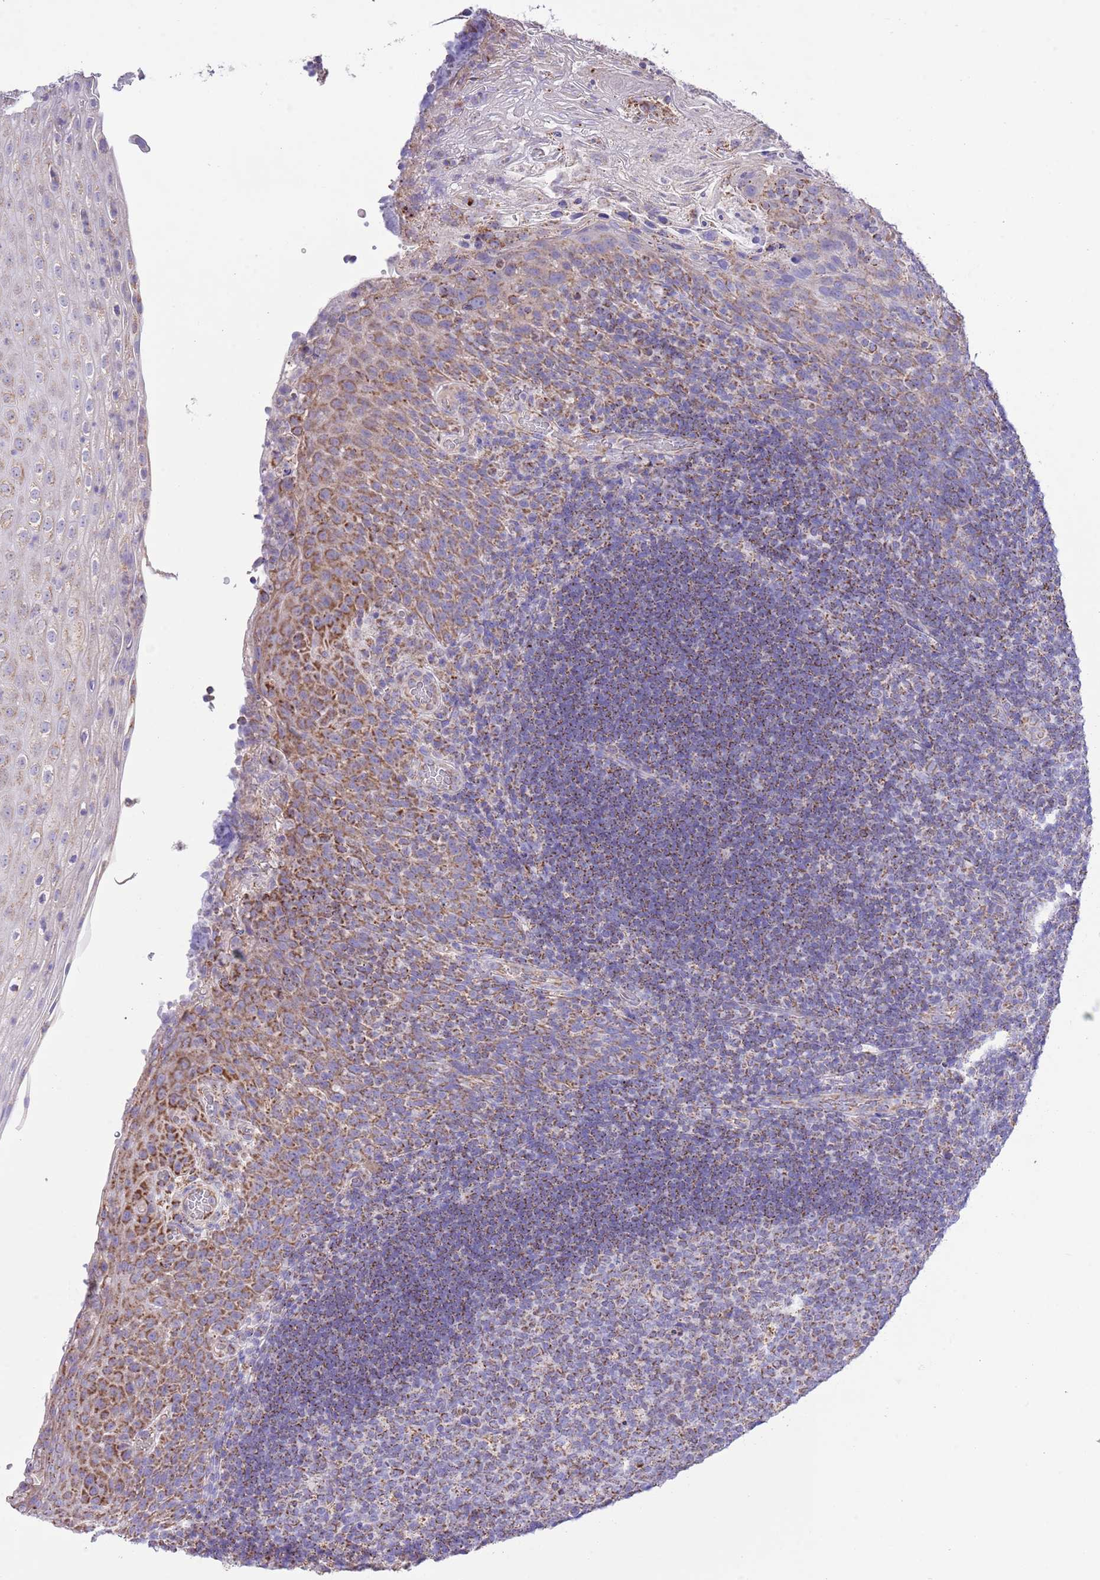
{"staining": {"intensity": "strong", "quantity": "25%-75%", "location": "cytoplasmic/membranous"}, "tissue": "tonsil", "cell_type": "Germinal center cells", "image_type": "normal", "snomed": [{"axis": "morphology", "description": "Normal tissue, NOS"}, {"axis": "topography", "description": "Tonsil"}], "caption": "Human tonsil stained with a brown dye shows strong cytoplasmic/membranous positive expression in about 25%-75% of germinal center cells.", "gene": "TEKTIP1", "patient": {"sex": "male", "age": 17}}